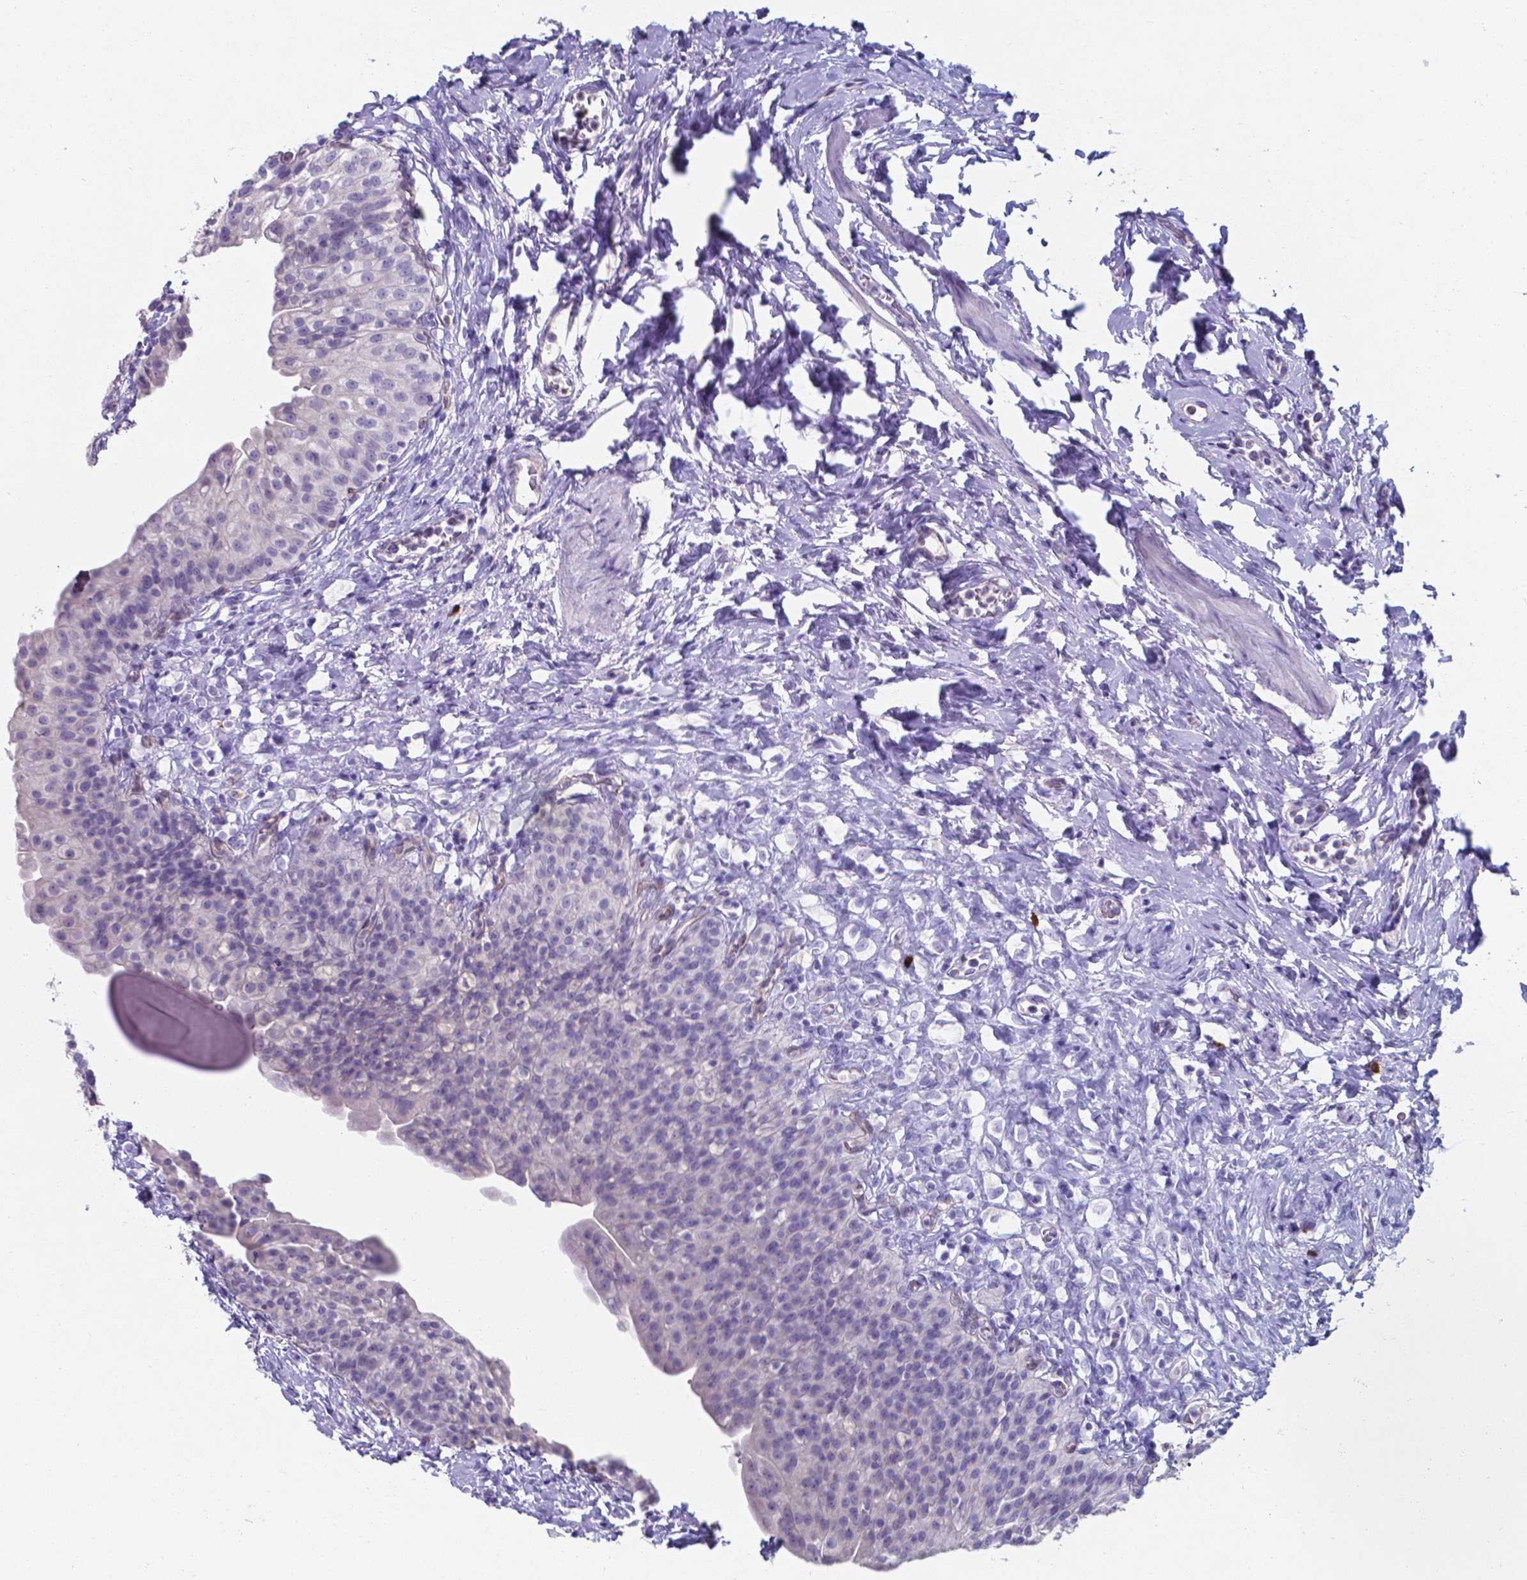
{"staining": {"intensity": "negative", "quantity": "none", "location": "none"}, "tissue": "urinary bladder", "cell_type": "Urothelial cells", "image_type": "normal", "snomed": [{"axis": "morphology", "description": "Normal tissue, NOS"}, {"axis": "topography", "description": "Urinary bladder"}], "caption": "There is no significant staining in urothelial cells of urinary bladder. The staining is performed using DAB brown chromogen with nuclei counter-stained in using hematoxylin.", "gene": "UBE2J1", "patient": {"sex": "male", "age": 76}}